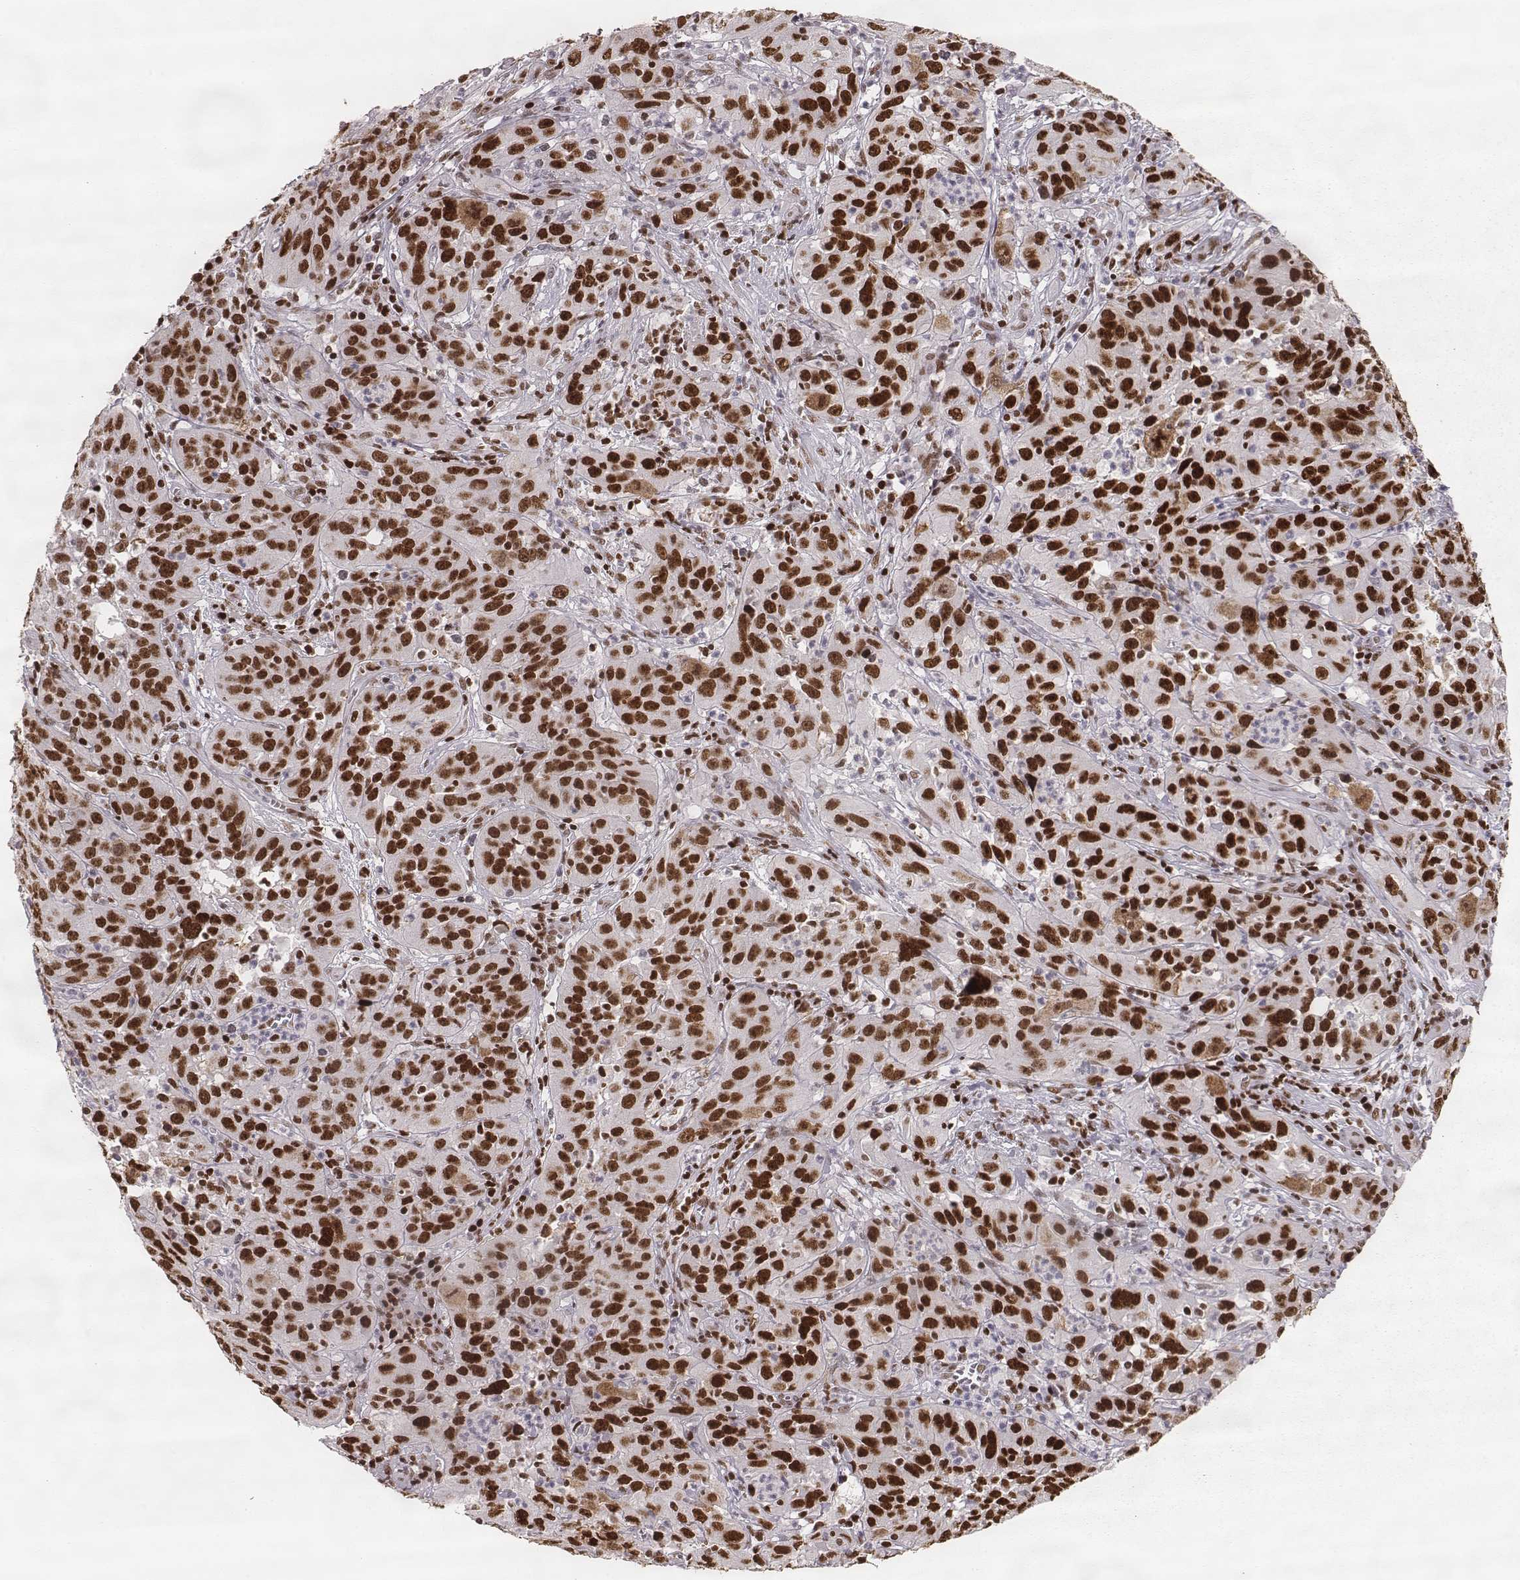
{"staining": {"intensity": "strong", "quantity": ">75%", "location": "nuclear"}, "tissue": "cervical cancer", "cell_type": "Tumor cells", "image_type": "cancer", "snomed": [{"axis": "morphology", "description": "Squamous cell carcinoma, NOS"}, {"axis": "topography", "description": "Cervix"}], "caption": "Cervical cancer (squamous cell carcinoma) stained with a protein marker displays strong staining in tumor cells.", "gene": "PARP1", "patient": {"sex": "female", "age": 32}}